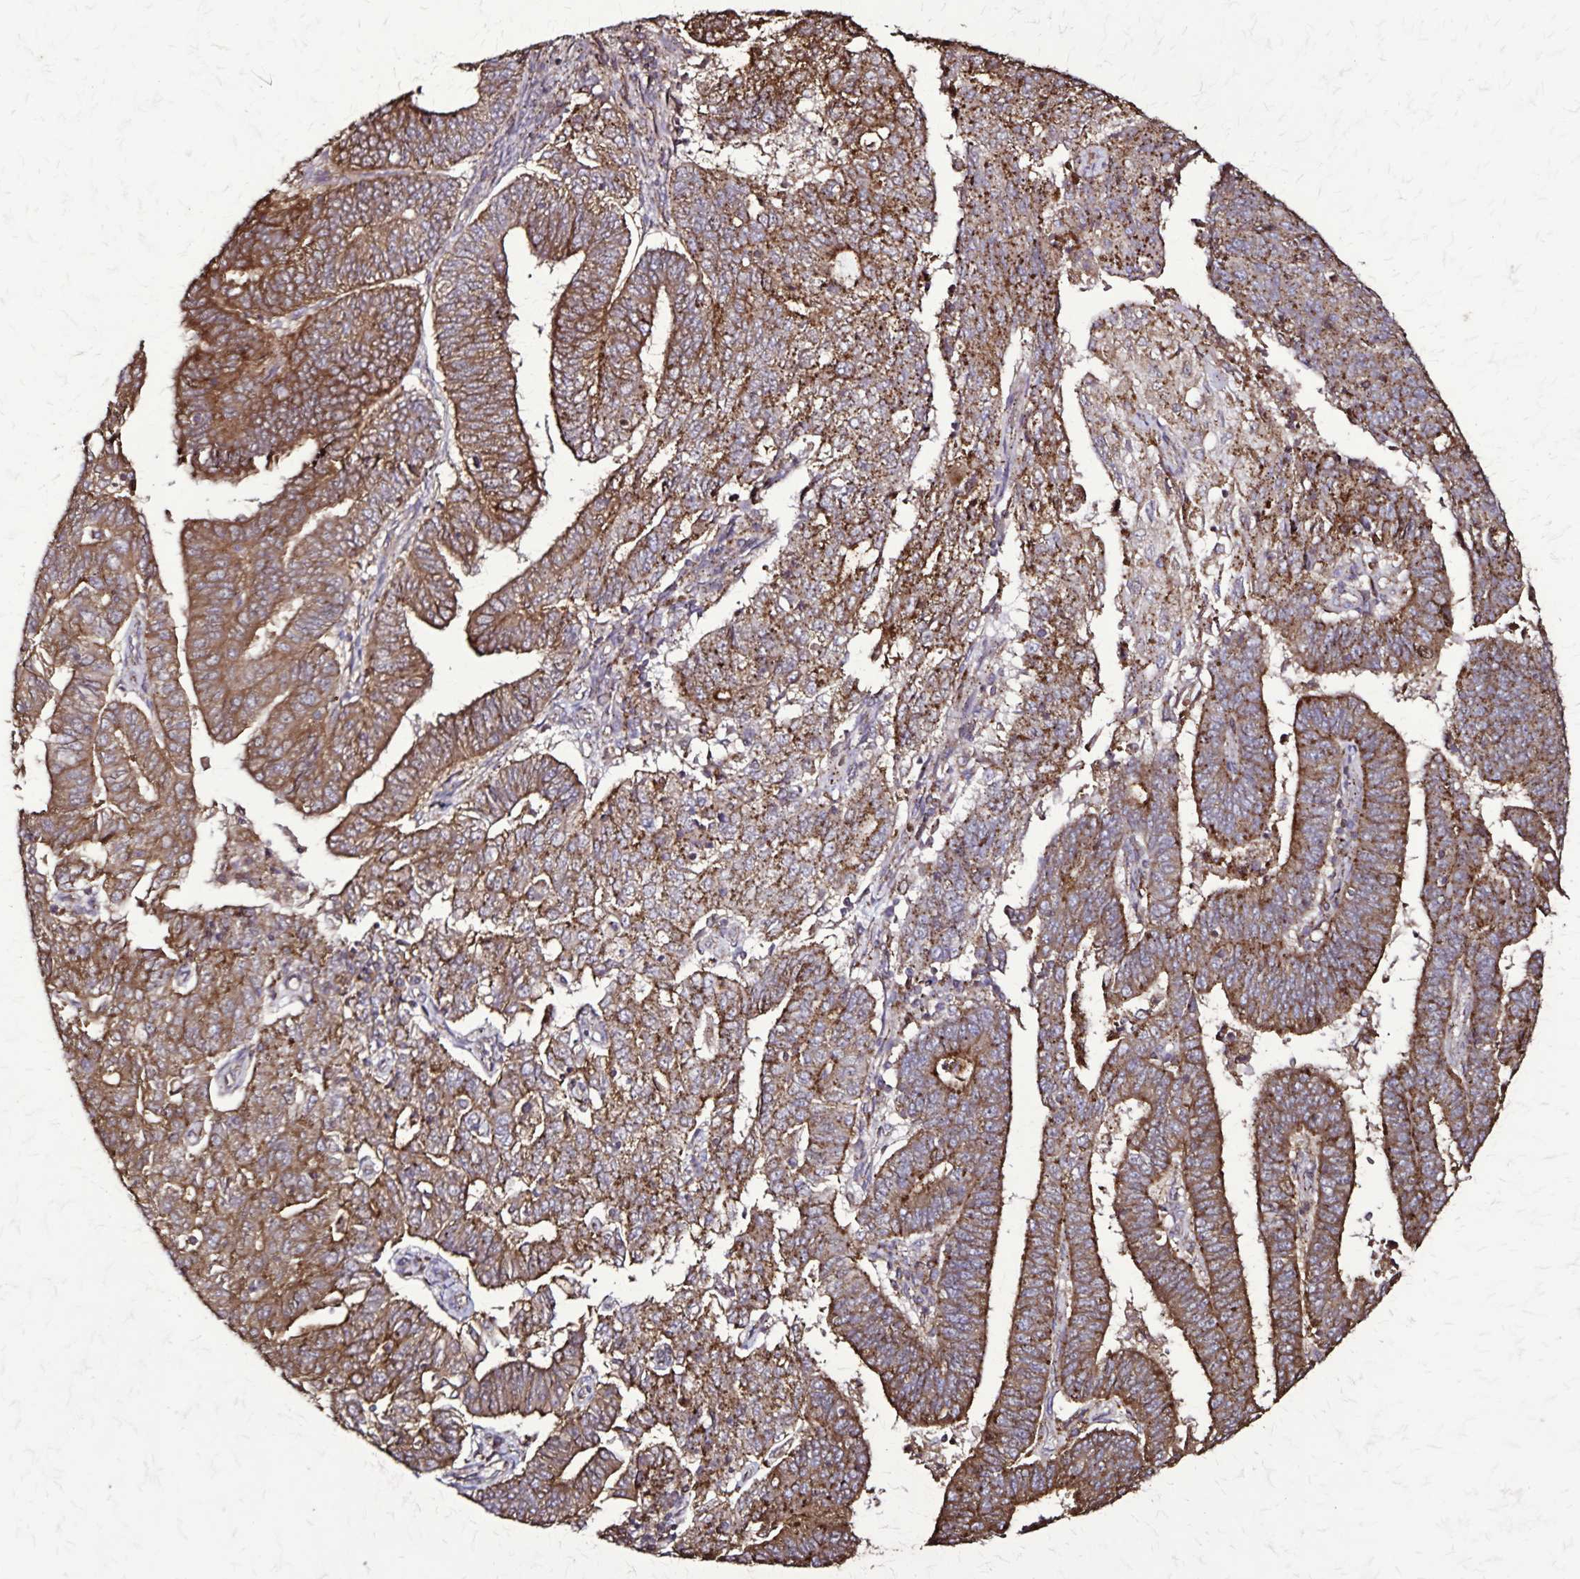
{"staining": {"intensity": "strong", "quantity": ">75%", "location": "cytoplasmic/membranous"}, "tissue": "endometrial cancer", "cell_type": "Tumor cells", "image_type": "cancer", "snomed": [{"axis": "morphology", "description": "Adenocarcinoma, NOS"}, {"axis": "topography", "description": "Endometrium"}], "caption": "Immunohistochemistry (DAB) staining of human endometrial cancer (adenocarcinoma) exhibits strong cytoplasmic/membranous protein expression in approximately >75% of tumor cells.", "gene": "CHMP1B", "patient": {"sex": "female", "age": 82}}